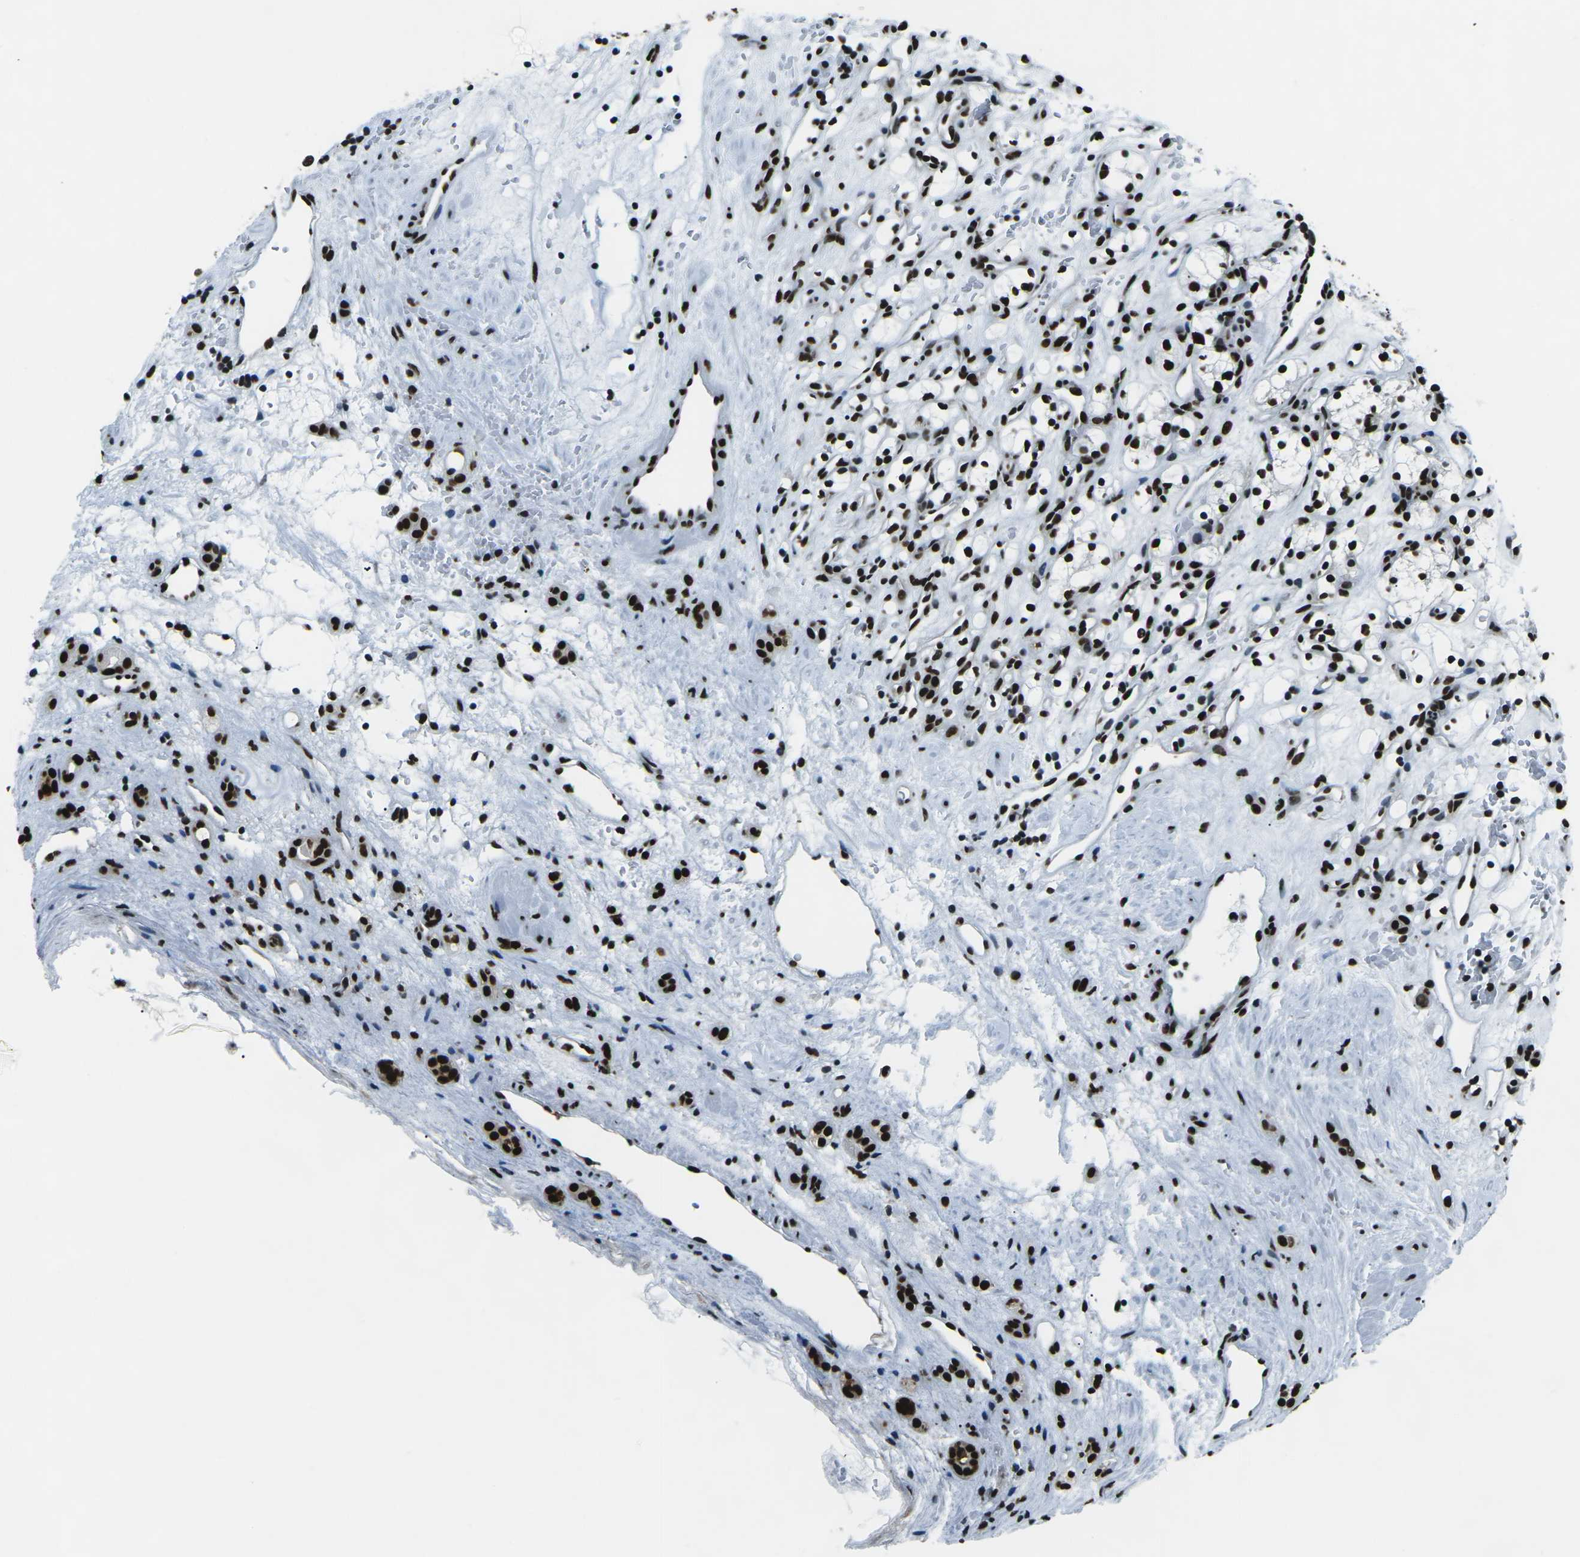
{"staining": {"intensity": "strong", "quantity": ">75%", "location": "nuclear"}, "tissue": "renal cancer", "cell_type": "Tumor cells", "image_type": "cancer", "snomed": [{"axis": "morphology", "description": "Adenocarcinoma, NOS"}, {"axis": "topography", "description": "Kidney"}], "caption": "Immunohistochemical staining of human renal cancer displays strong nuclear protein staining in approximately >75% of tumor cells.", "gene": "HNRNPL", "patient": {"sex": "female", "age": 60}}